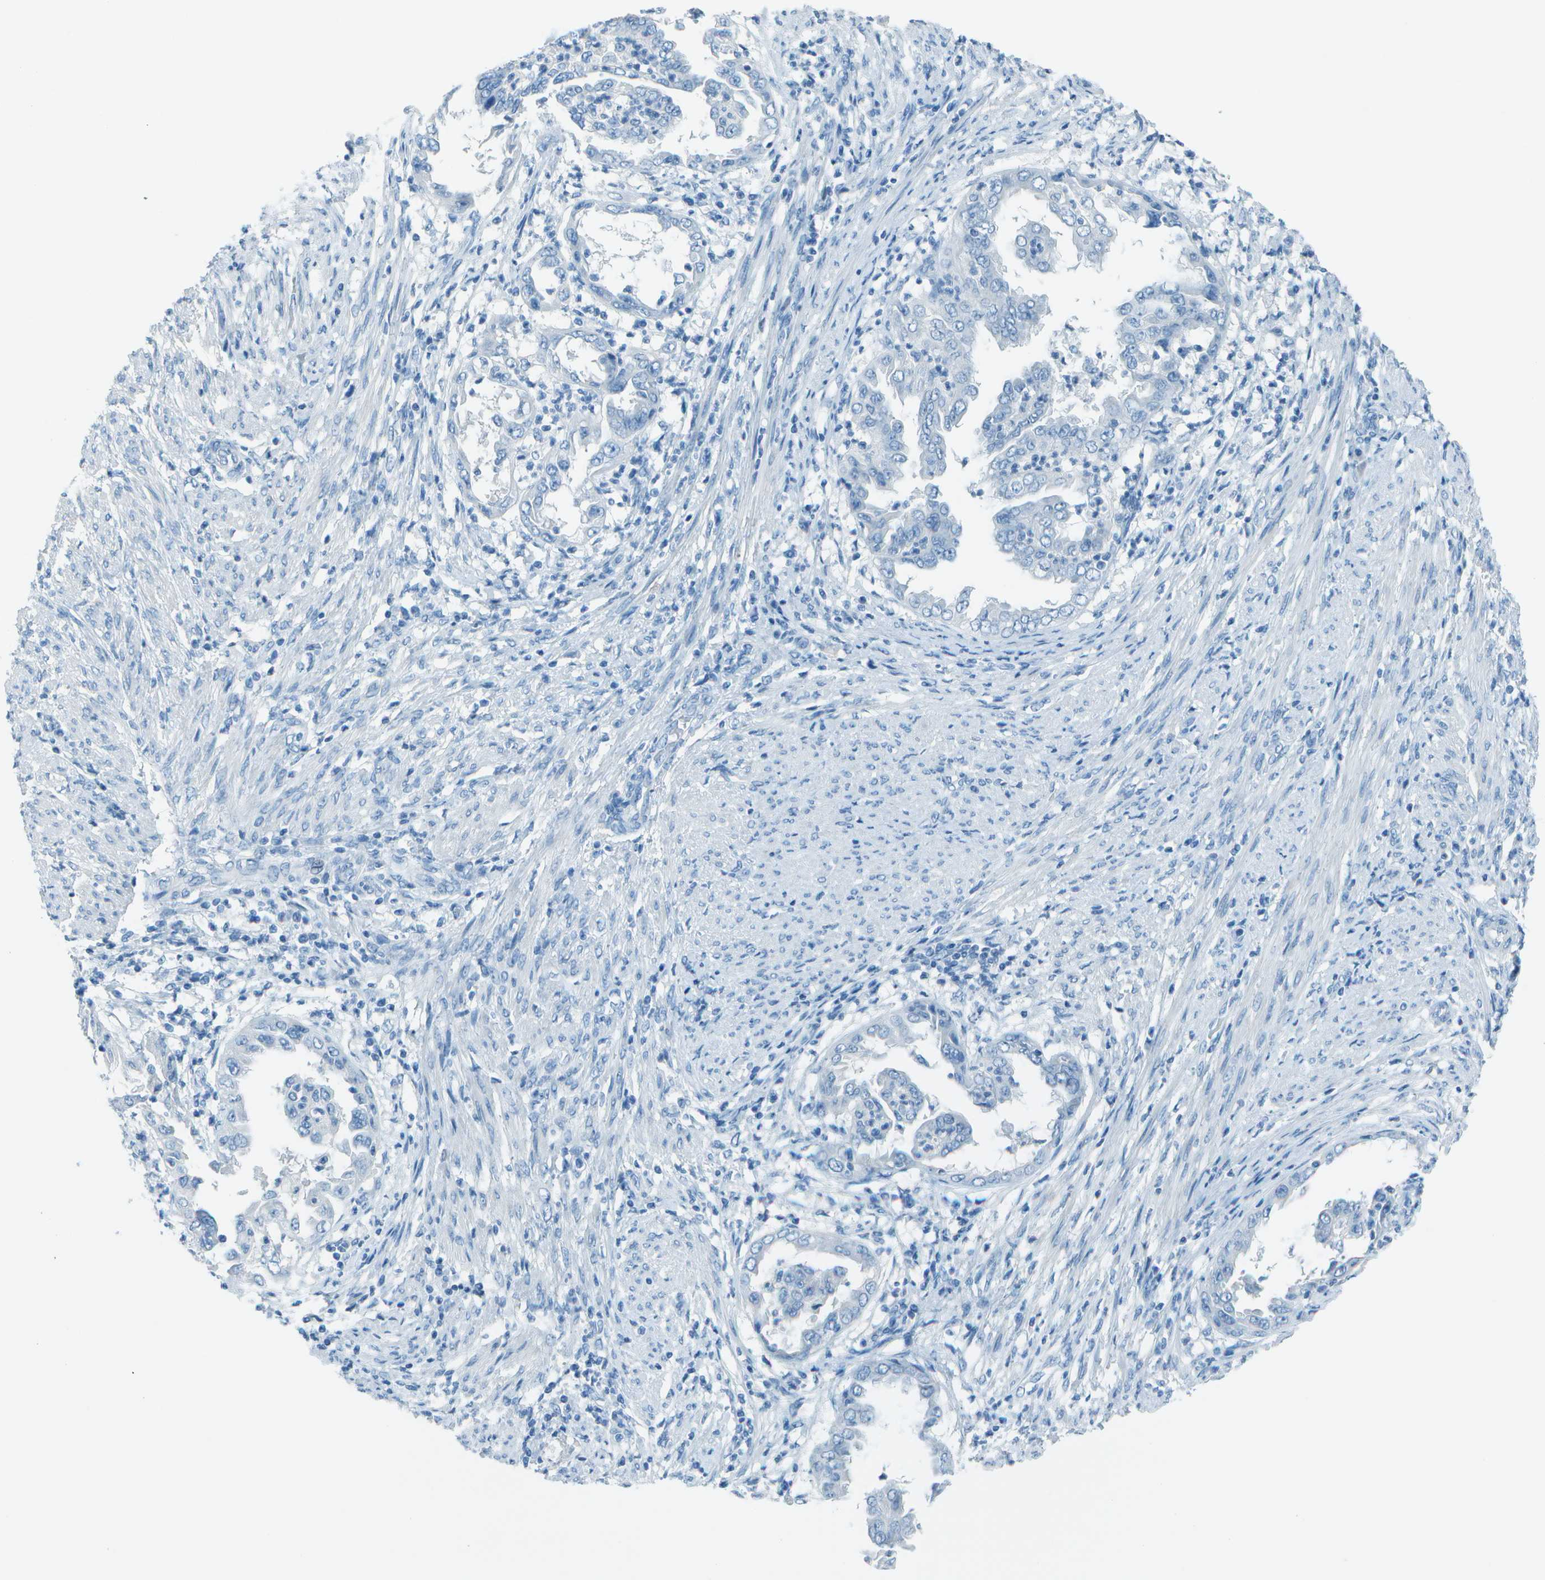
{"staining": {"intensity": "negative", "quantity": "none", "location": "none"}, "tissue": "endometrial cancer", "cell_type": "Tumor cells", "image_type": "cancer", "snomed": [{"axis": "morphology", "description": "Adenocarcinoma, NOS"}, {"axis": "topography", "description": "Endometrium"}], "caption": "Tumor cells show no significant protein expression in endometrial adenocarcinoma.", "gene": "FGF1", "patient": {"sex": "female", "age": 85}}